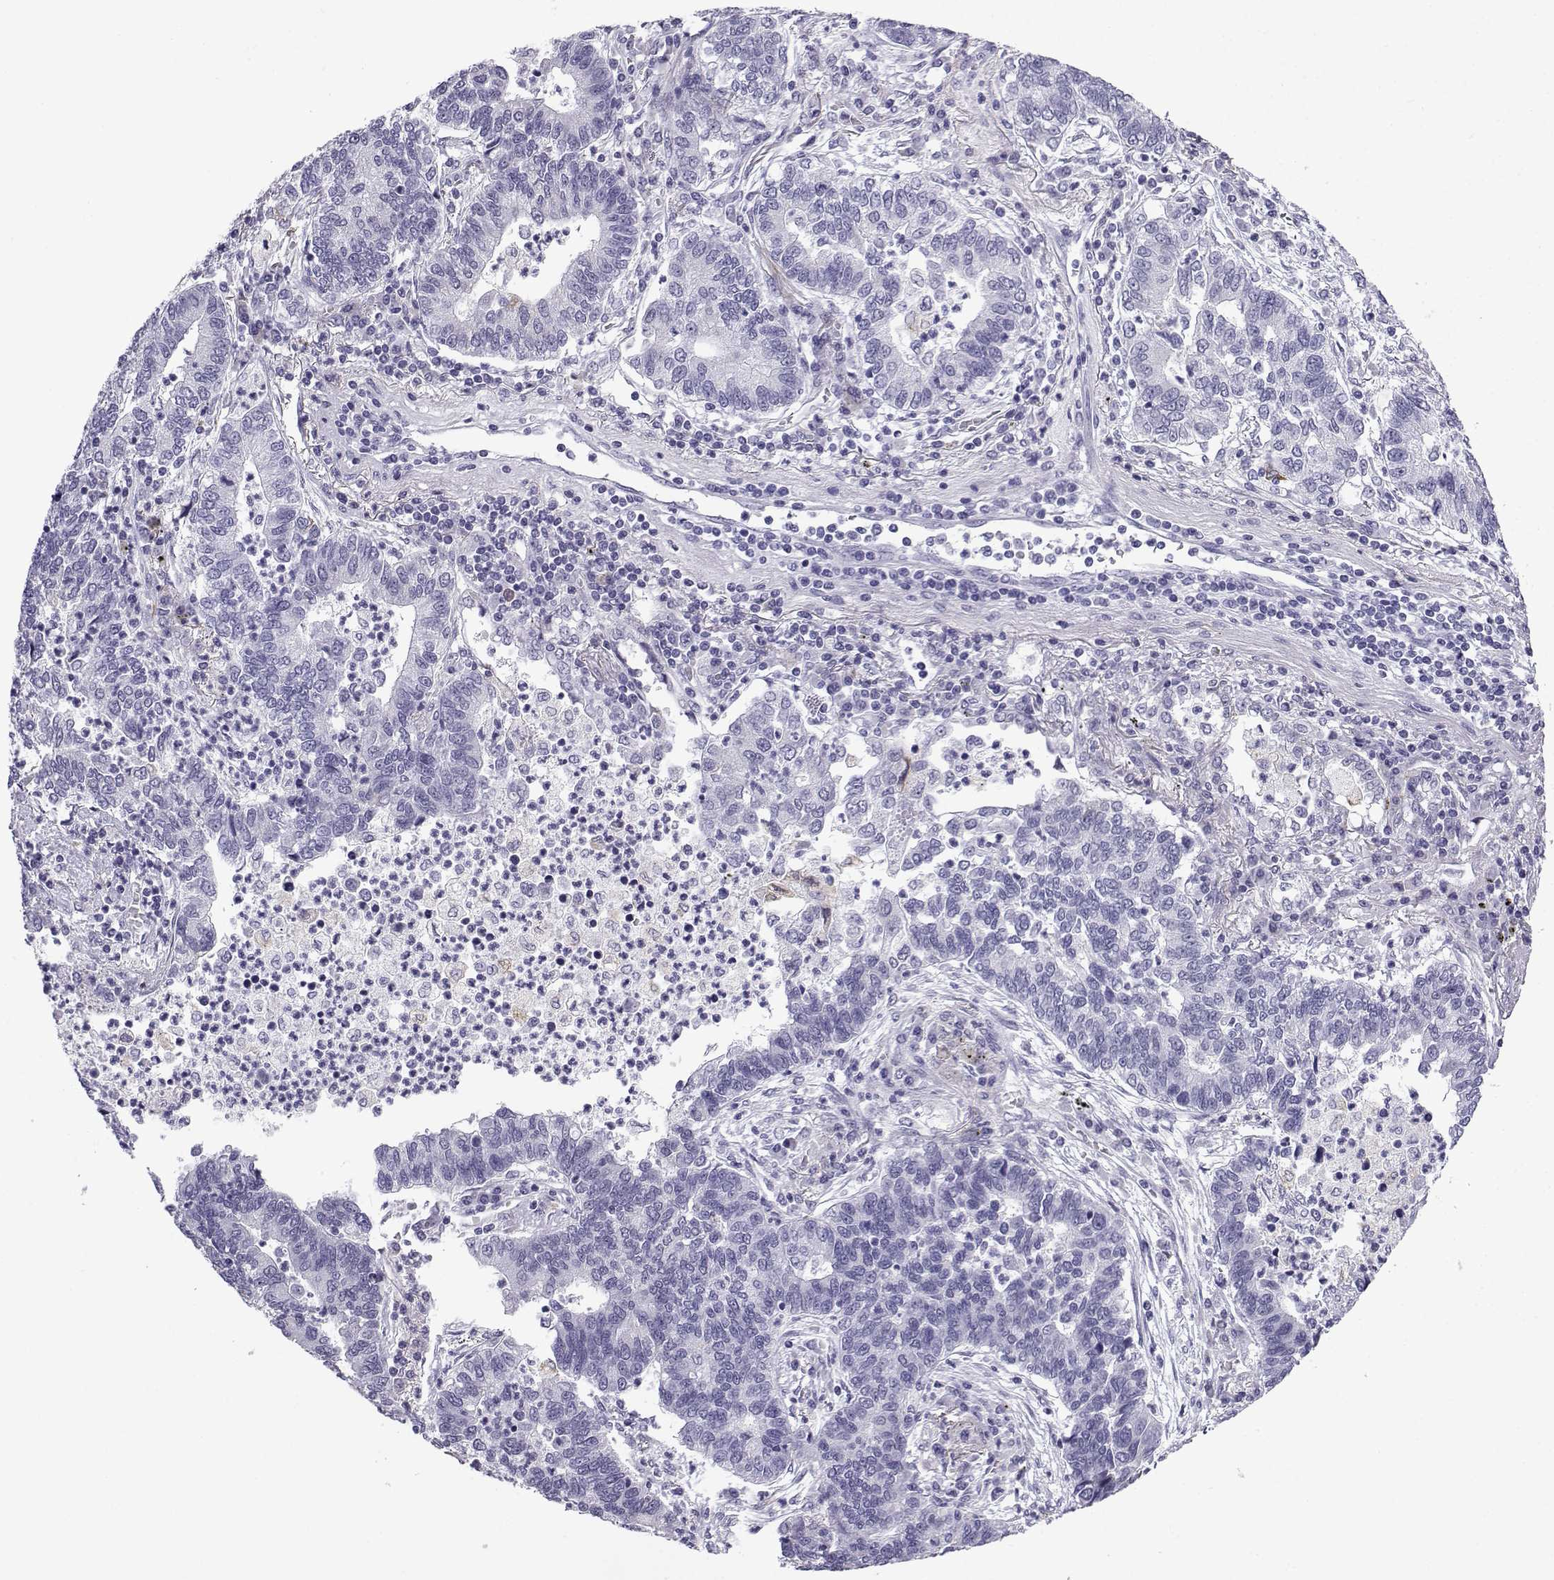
{"staining": {"intensity": "negative", "quantity": "none", "location": "none"}, "tissue": "lung cancer", "cell_type": "Tumor cells", "image_type": "cancer", "snomed": [{"axis": "morphology", "description": "Adenocarcinoma, NOS"}, {"axis": "topography", "description": "Lung"}], "caption": "This is an immunohistochemistry (IHC) micrograph of human adenocarcinoma (lung). There is no staining in tumor cells.", "gene": "MRGBP", "patient": {"sex": "female", "age": 57}}